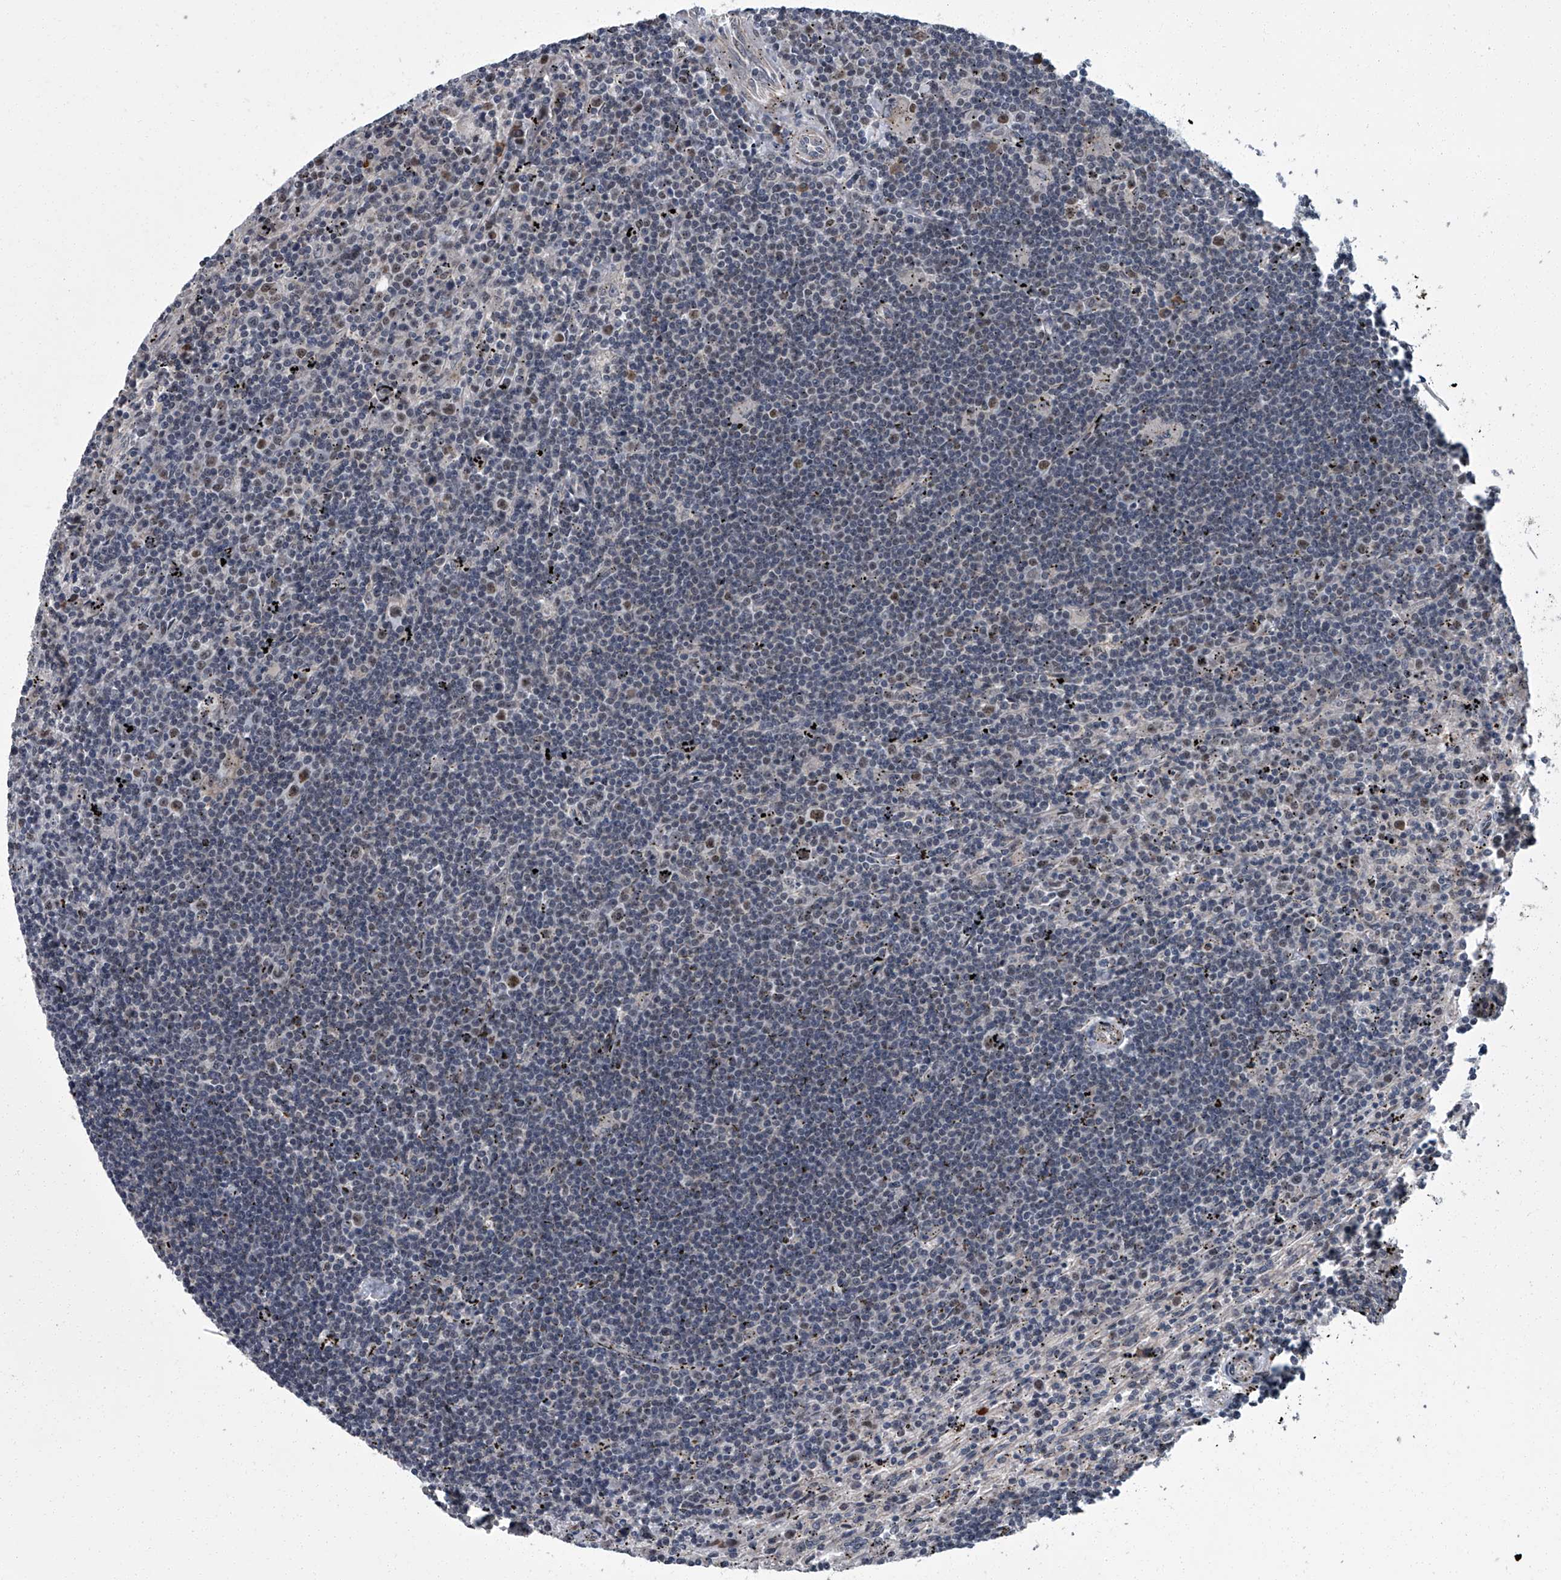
{"staining": {"intensity": "moderate", "quantity": "<25%", "location": "nuclear"}, "tissue": "lymphoma", "cell_type": "Tumor cells", "image_type": "cancer", "snomed": [{"axis": "morphology", "description": "Malignant lymphoma, non-Hodgkin's type, Low grade"}, {"axis": "topography", "description": "Spleen"}], "caption": "Protein staining of malignant lymphoma, non-Hodgkin's type (low-grade) tissue displays moderate nuclear expression in approximately <25% of tumor cells.", "gene": "ZNF274", "patient": {"sex": "male", "age": 76}}